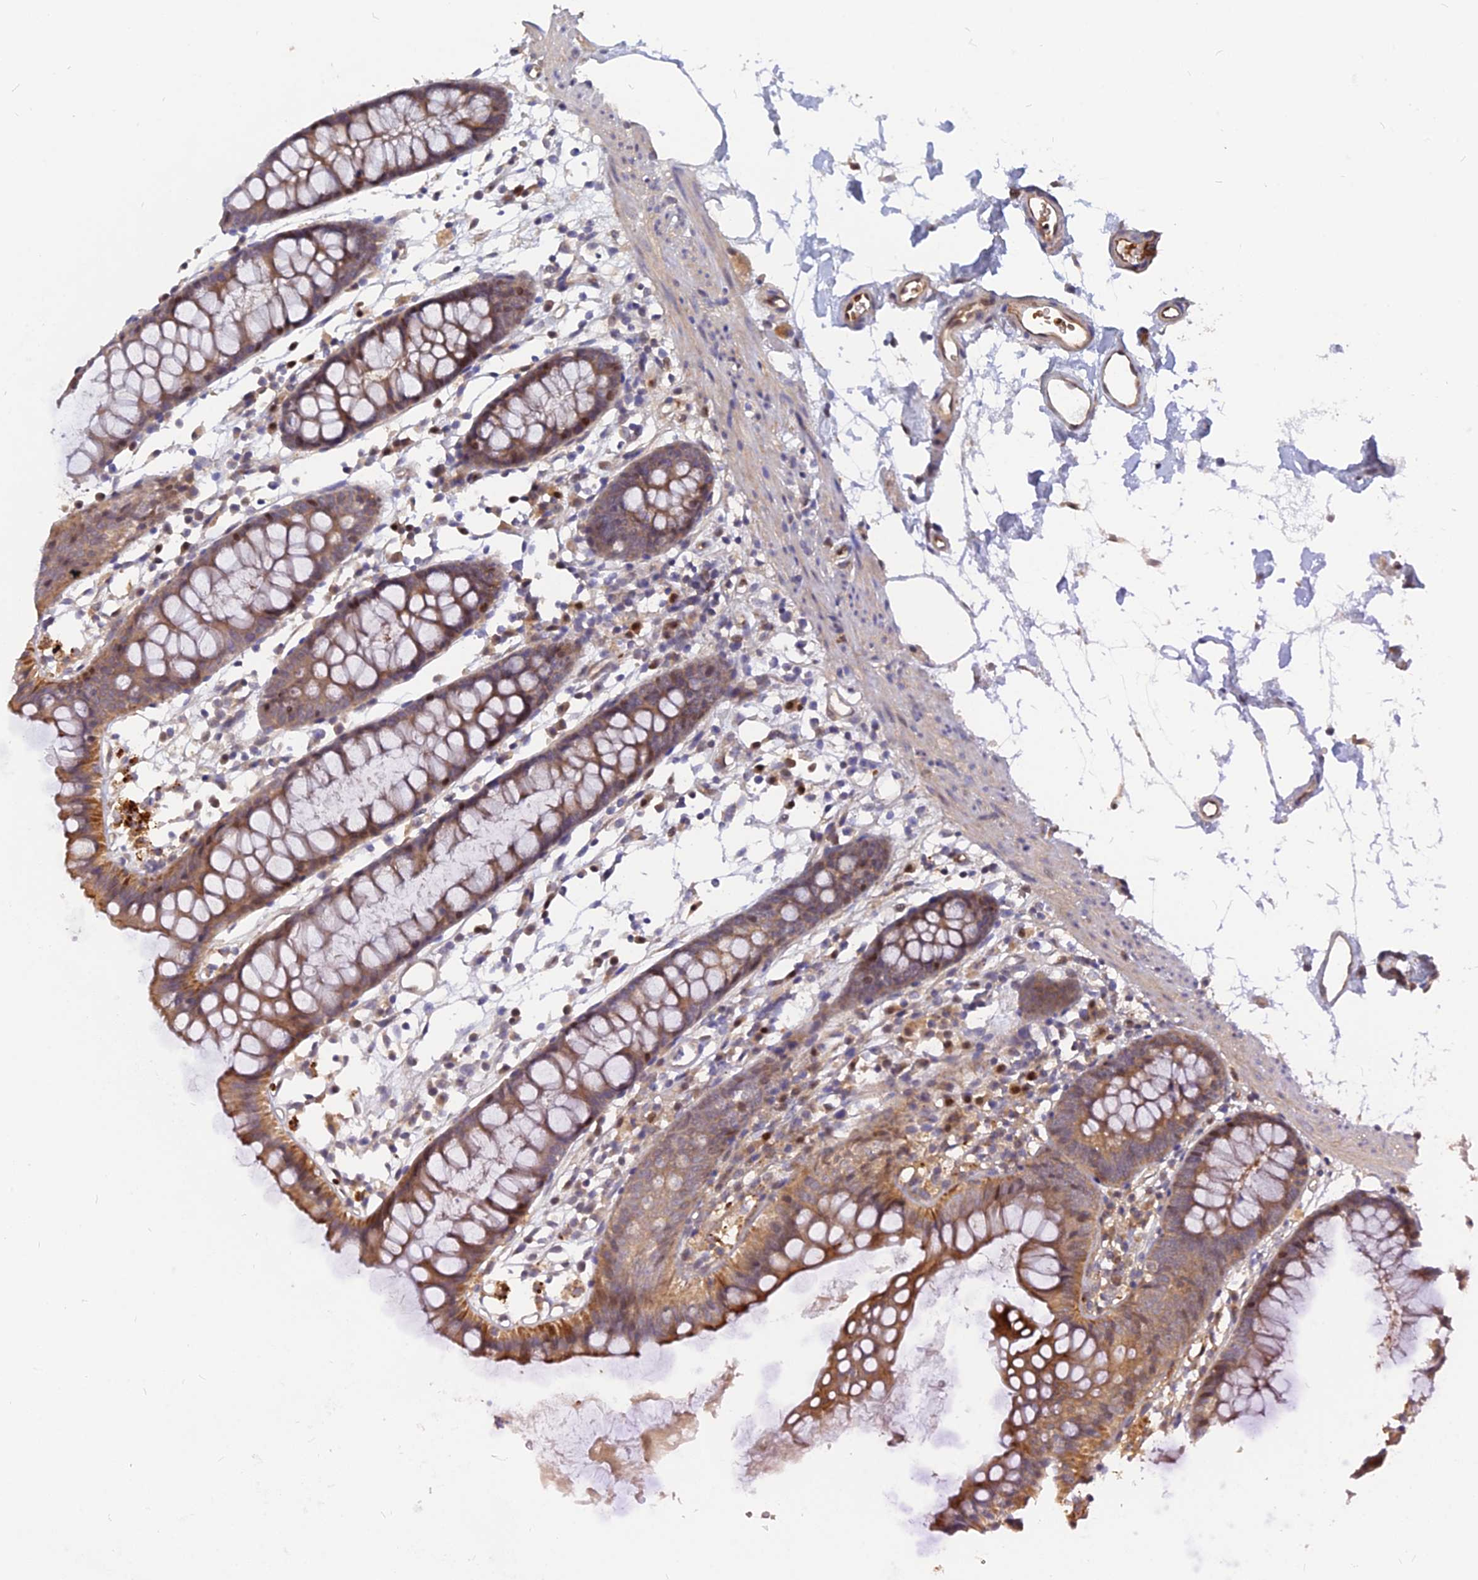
{"staining": {"intensity": "moderate", "quantity": ">75%", "location": "cytoplasmic/membranous"}, "tissue": "colon", "cell_type": "Endothelial cells", "image_type": "normal", "snomed": [{"axis": "morphology", "description": "Normal tissue, NOS"}, {"axis": "topography", "description": "Colon"}], "caption": "Protein expression by IHC reveals moderate cytoplasmic/membranous positivity in about >75% of endothelial cells in unremarkable colon.", "gene": "ARL2BP", "patient": {"sex": "female", "age": 84}}